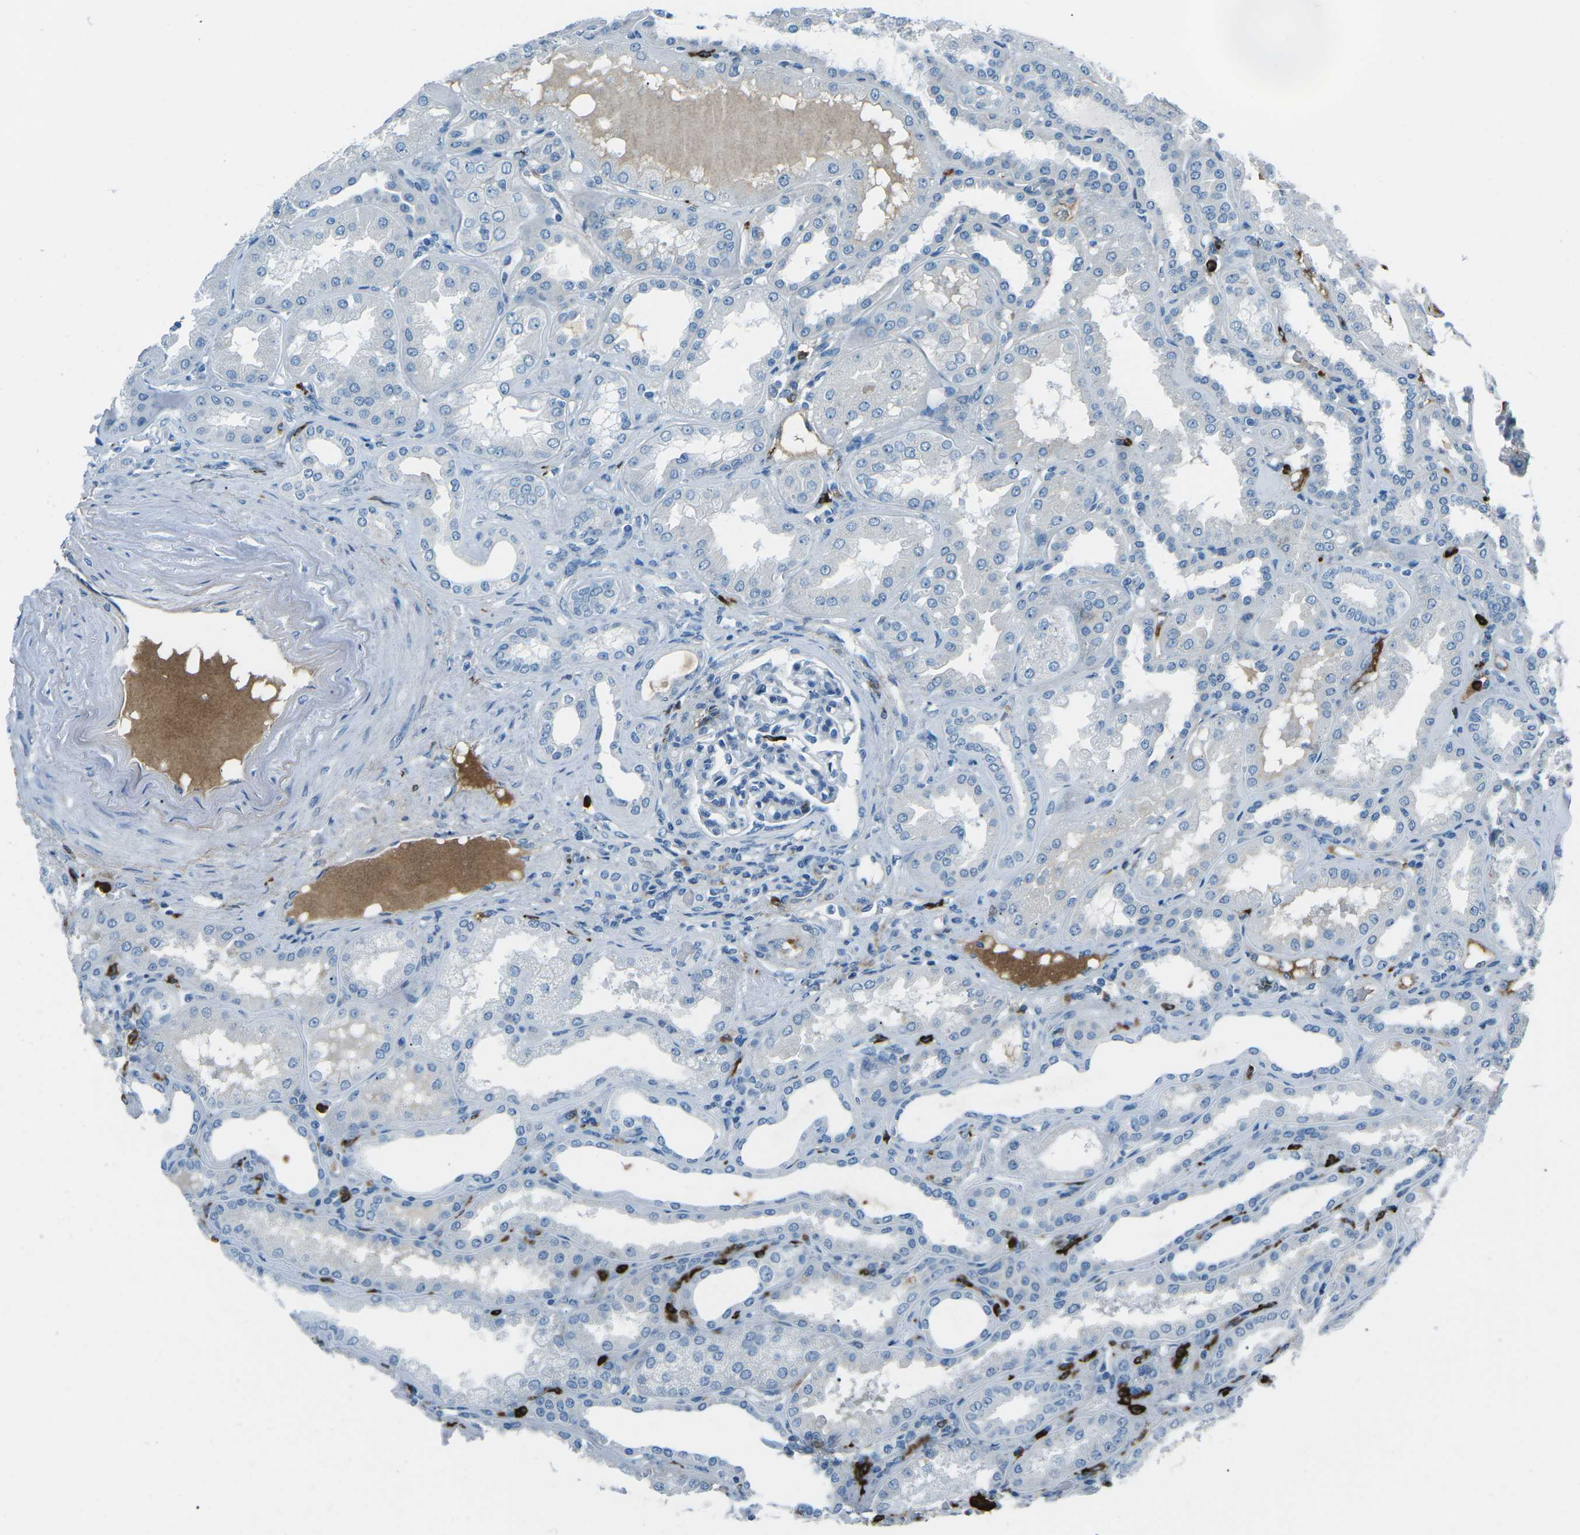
{"staining": {"intensity": "negative", "quantity": "none", "location": "none"}, "tissue": "kidney", "cell_type": "Cells in glomeruli", "image_type": "normal", "snomed": [{"axis": "morphology", "description": "Normal tissue, NOS"}, {"axis": "topography", "description": "Kidney"}], "caption": "IHC of unremarkable kidney displays no staining in cells in glomeruli. (DAB (3,3'-diaminobenzidine) immunohistochemistry visualized using brightfield microscopy, high magnification).", "gene": "FCN1", "patient": {"sex": "female", "age": 56}}